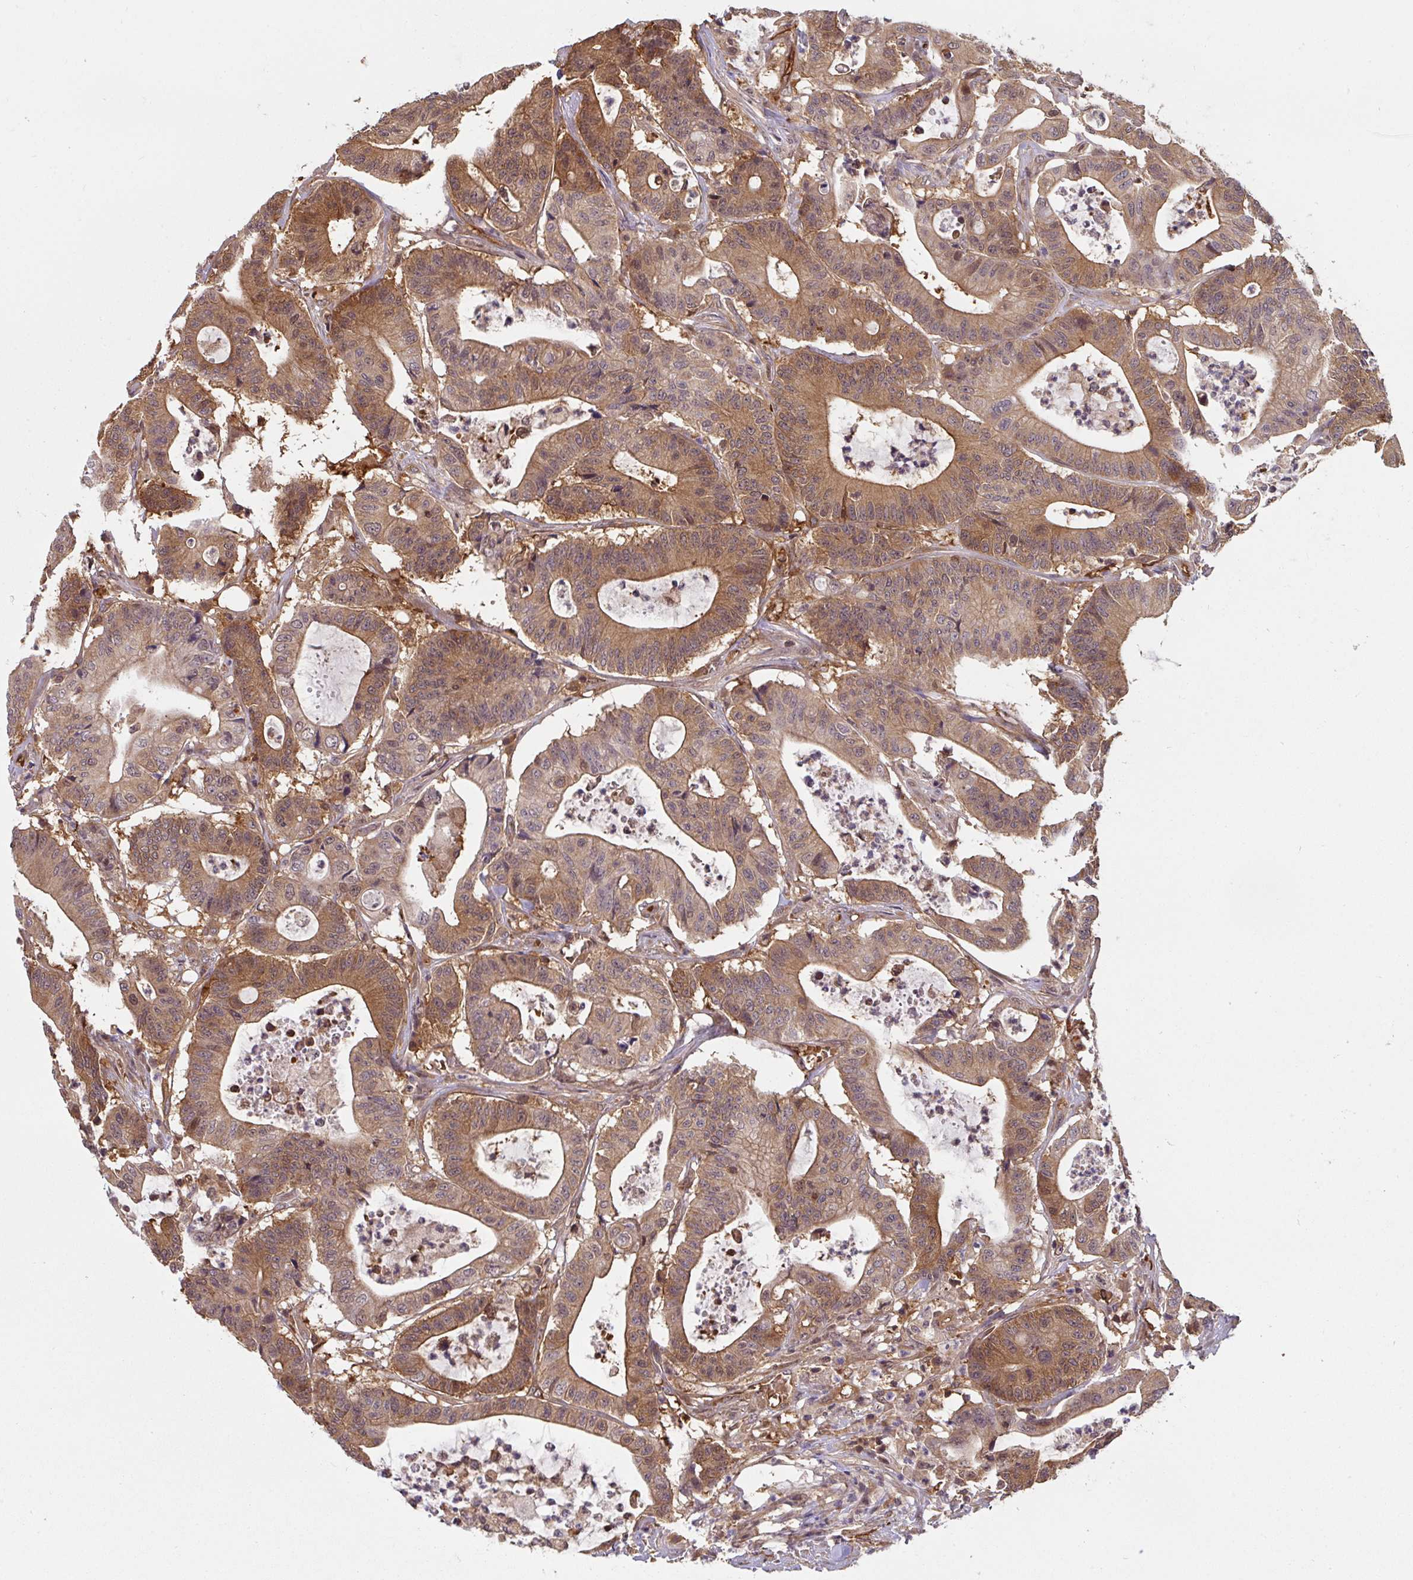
{"staining": {"intensity": "strong", "quantity": ">75%", "location": "cytoplasmic/membranous"}, "tissue": "colorectal cancer", "cell_type": "Tumor cells", "image_type": "cancer", "snomed": [{"axis": "morphology", "description": "Adenocarcinoma, NOS"}, {"axis": "topography", "description": "Colon"}], "caption": "IHC photomicrograph of human adenocarcinoma (colorectal) stained for a protein (brown), which displays high levels of strong cytoplasmic/membranous staining in about >75% of tumor cells.", "gene": "ST13", "patient": {"sex": "female", "age": 84}}